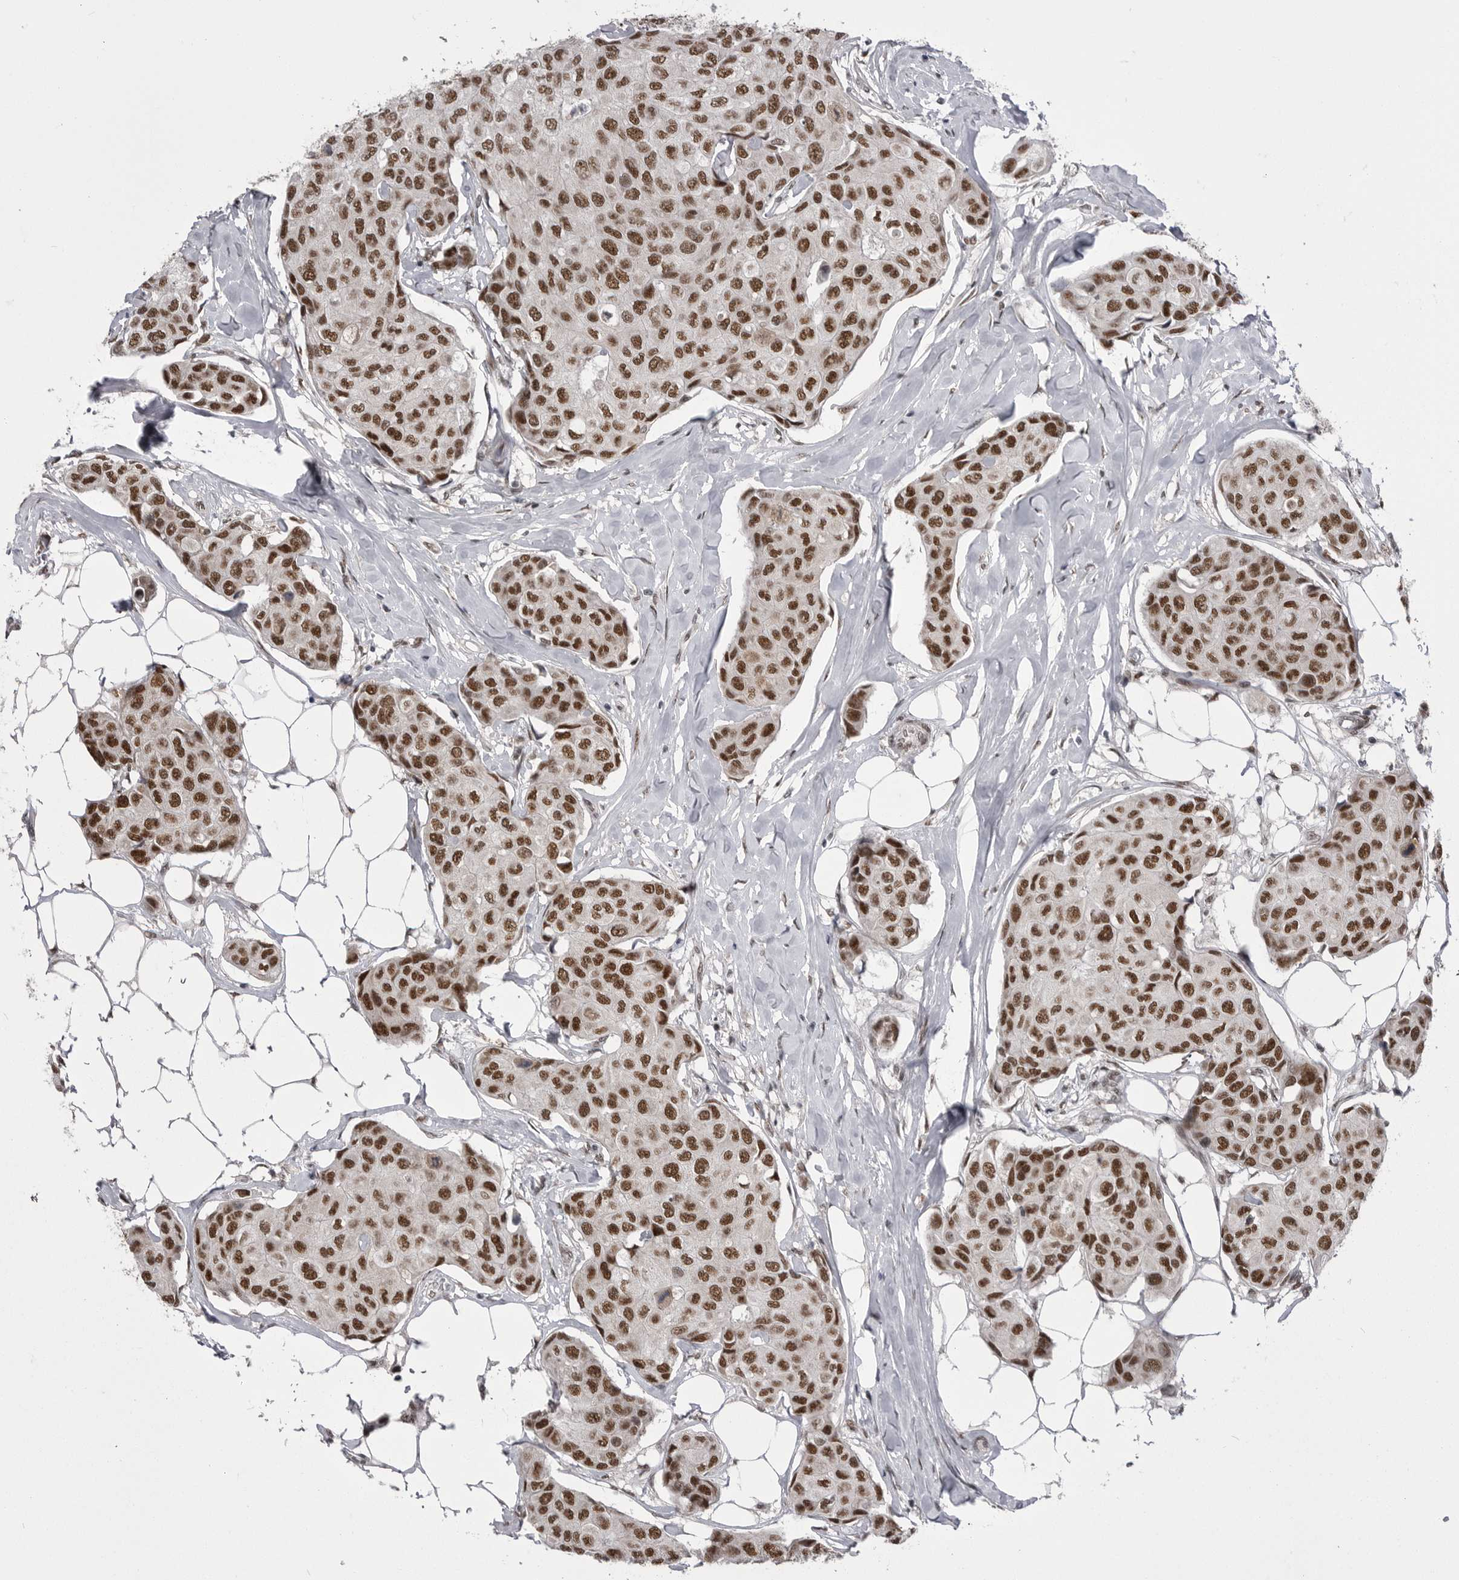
{"staining": {"intensity": "strong", "quantity": ">75%", "location": "nuclear"}, "tissue": "breast cancer", "cell_type": "Tumor cells", "image_type": "cancer", "snomed": [{"axis": "morphology", "description": "Duct carcinoma"}, {"axis": "topography", "description": "Breast"}], "caption": "IHC of breast cancer (invasive ductal carcinoma) shows high levels of strong nuclear staining in about >75% of tumor cells.", "gene": "MEPCE", "patient": {"sex": "female", "age": 80}}